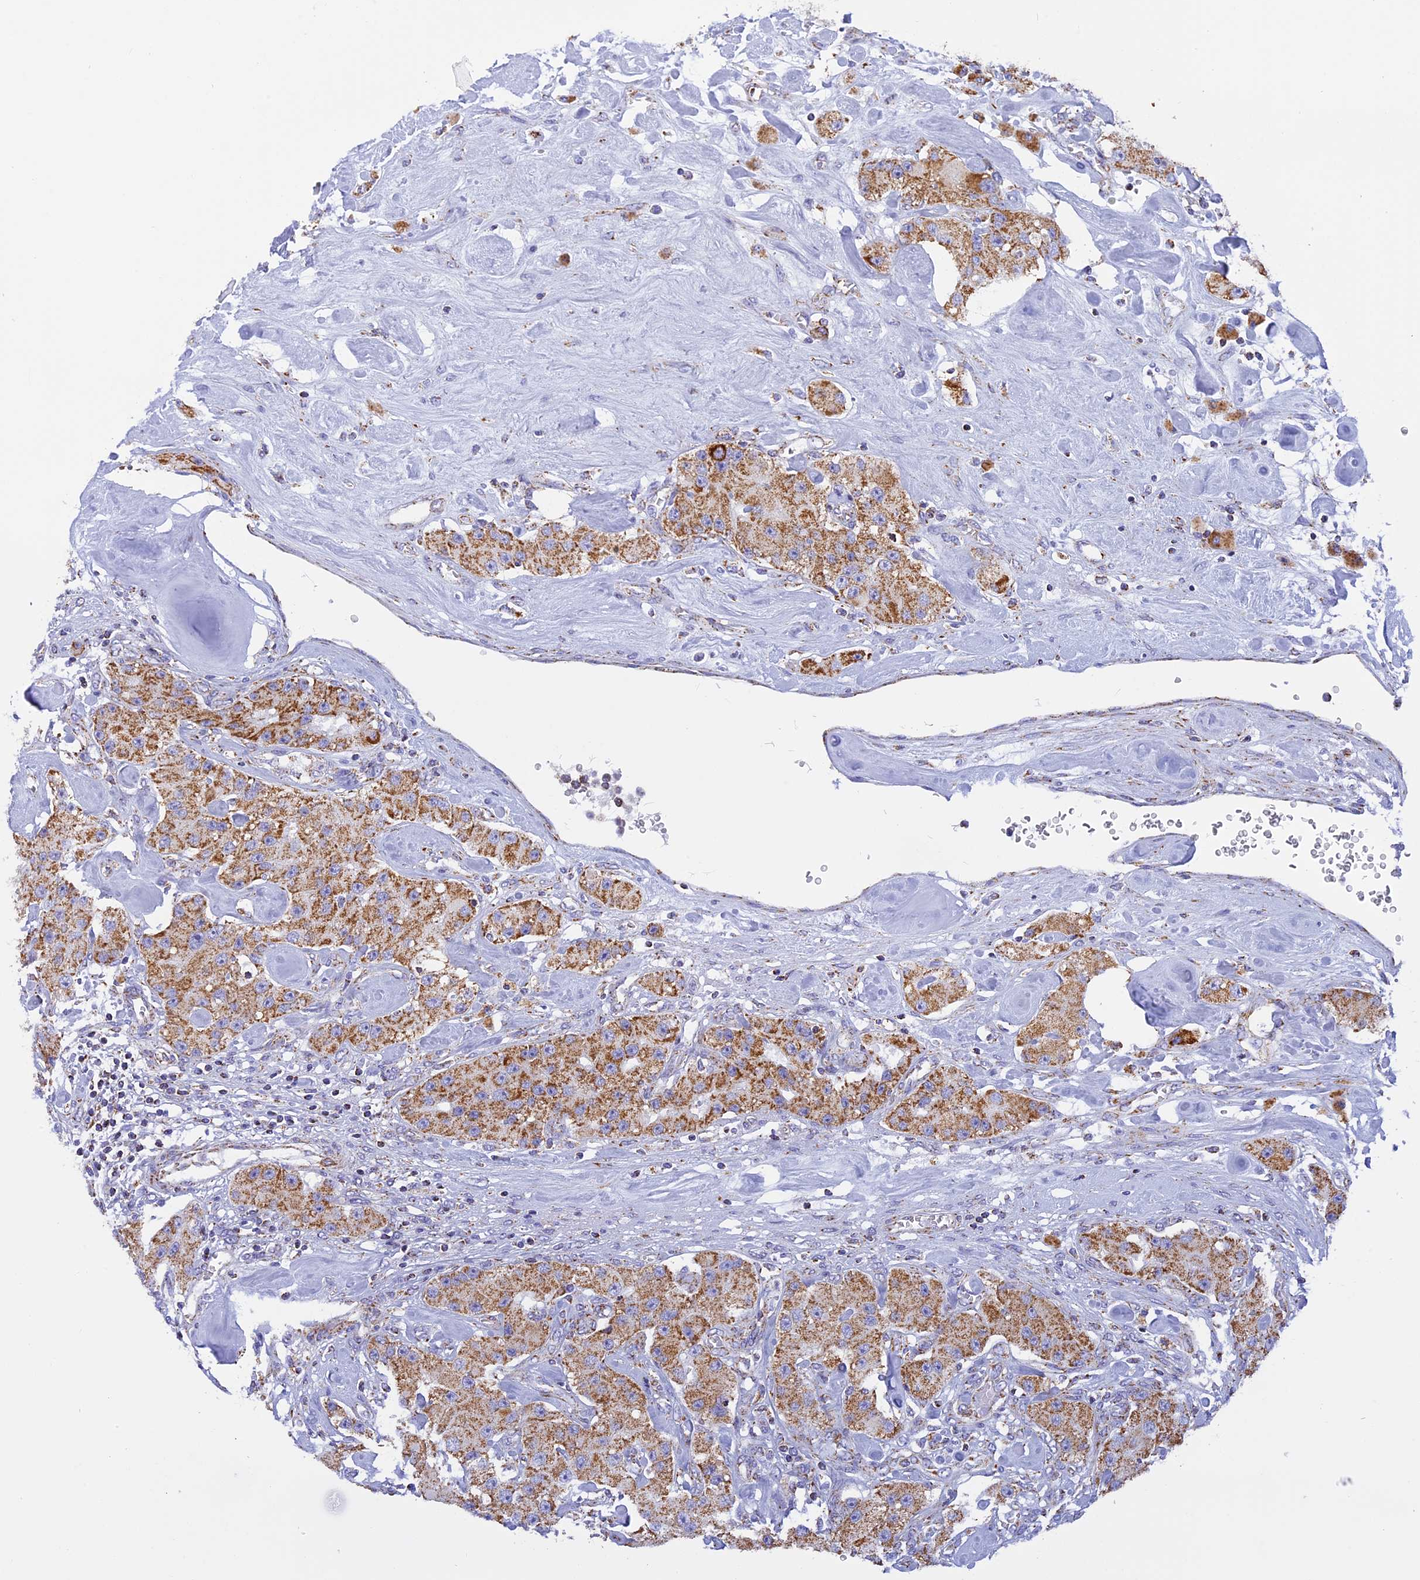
{"staining": {"intensity": "moderate", "quantity": ">75%", "location": "cytoplasmic/membranous"}, "tissue": "carcinoid", "cell_type": "Tumor cells", "image_type": "cancer", "snomed": [{"axis": "morphology", "description": "Carcinoid, malignant, NOS"}, {"axis": "topography", "description": "Pancreas"}], "caption": "About >75% of tumor cells in human malignant carcinoid display moderate cytoplasmic/membranous protein expression as visualized by brown immunohistochemical staining.", "gene": "KCNG1", "patient": {"sex": "male", "age": 41}}